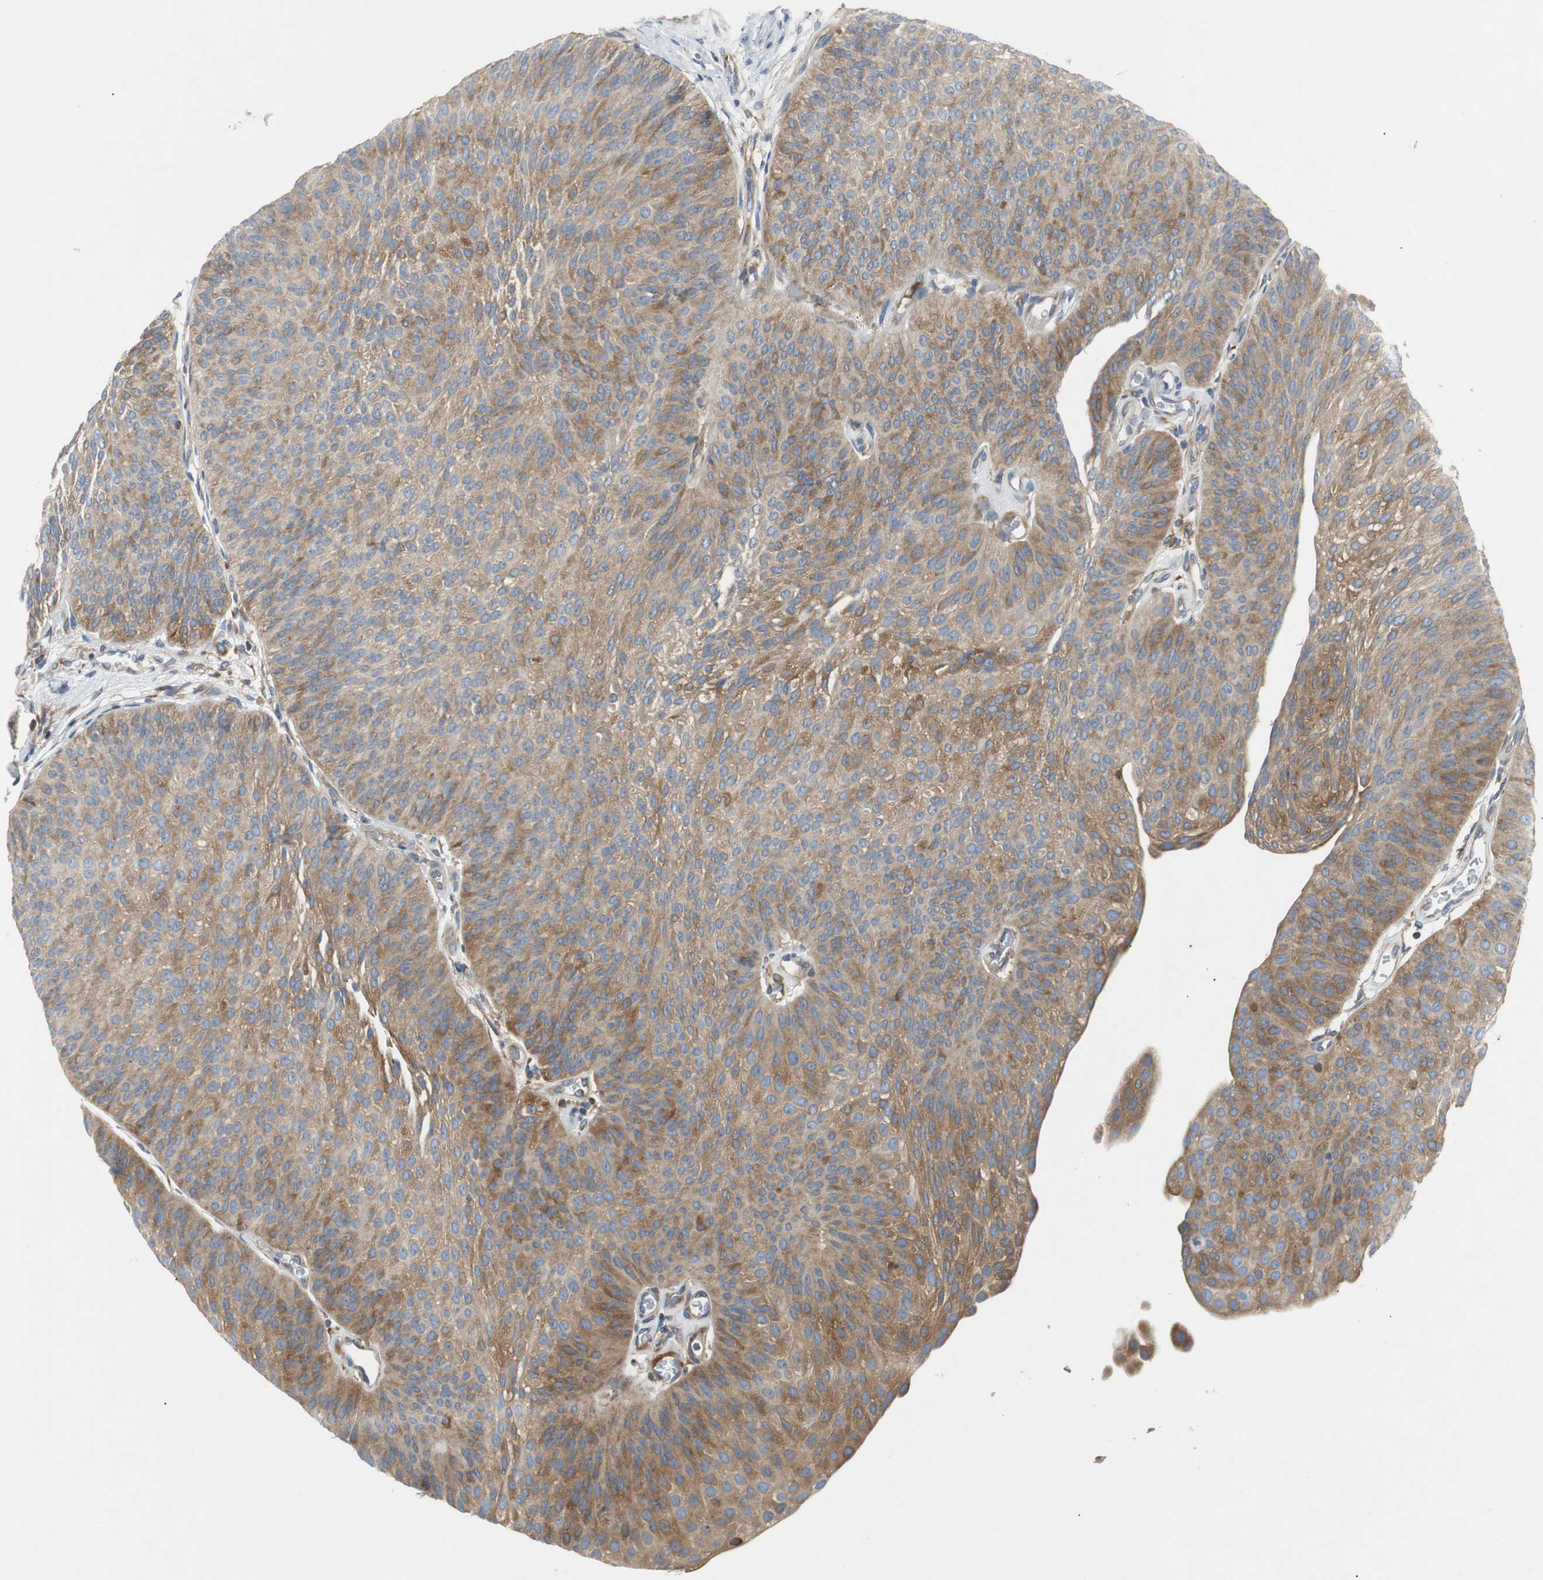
{"staining": {"intensity": "moderate", "quantity": ">75%", "location": "cytoplasmic/membranous"}, "tissue": "urothelial cancer", "cell_type": "Tumor cells", "image_type": "cancer", "snomed": [{"axis": "morphology", "description": "Urothelial carcinoma, Low grade"}, {"axis": "topography", "description": "Urinary bladder"}], "caption": "Immunohistochemical staining of human urothelial cancer displays moderate cytoplasmic/membranous protein staining in about >75% of tumor cells.", "gene": "GYS1", "patient": {"sex": "female", "age": 60}}